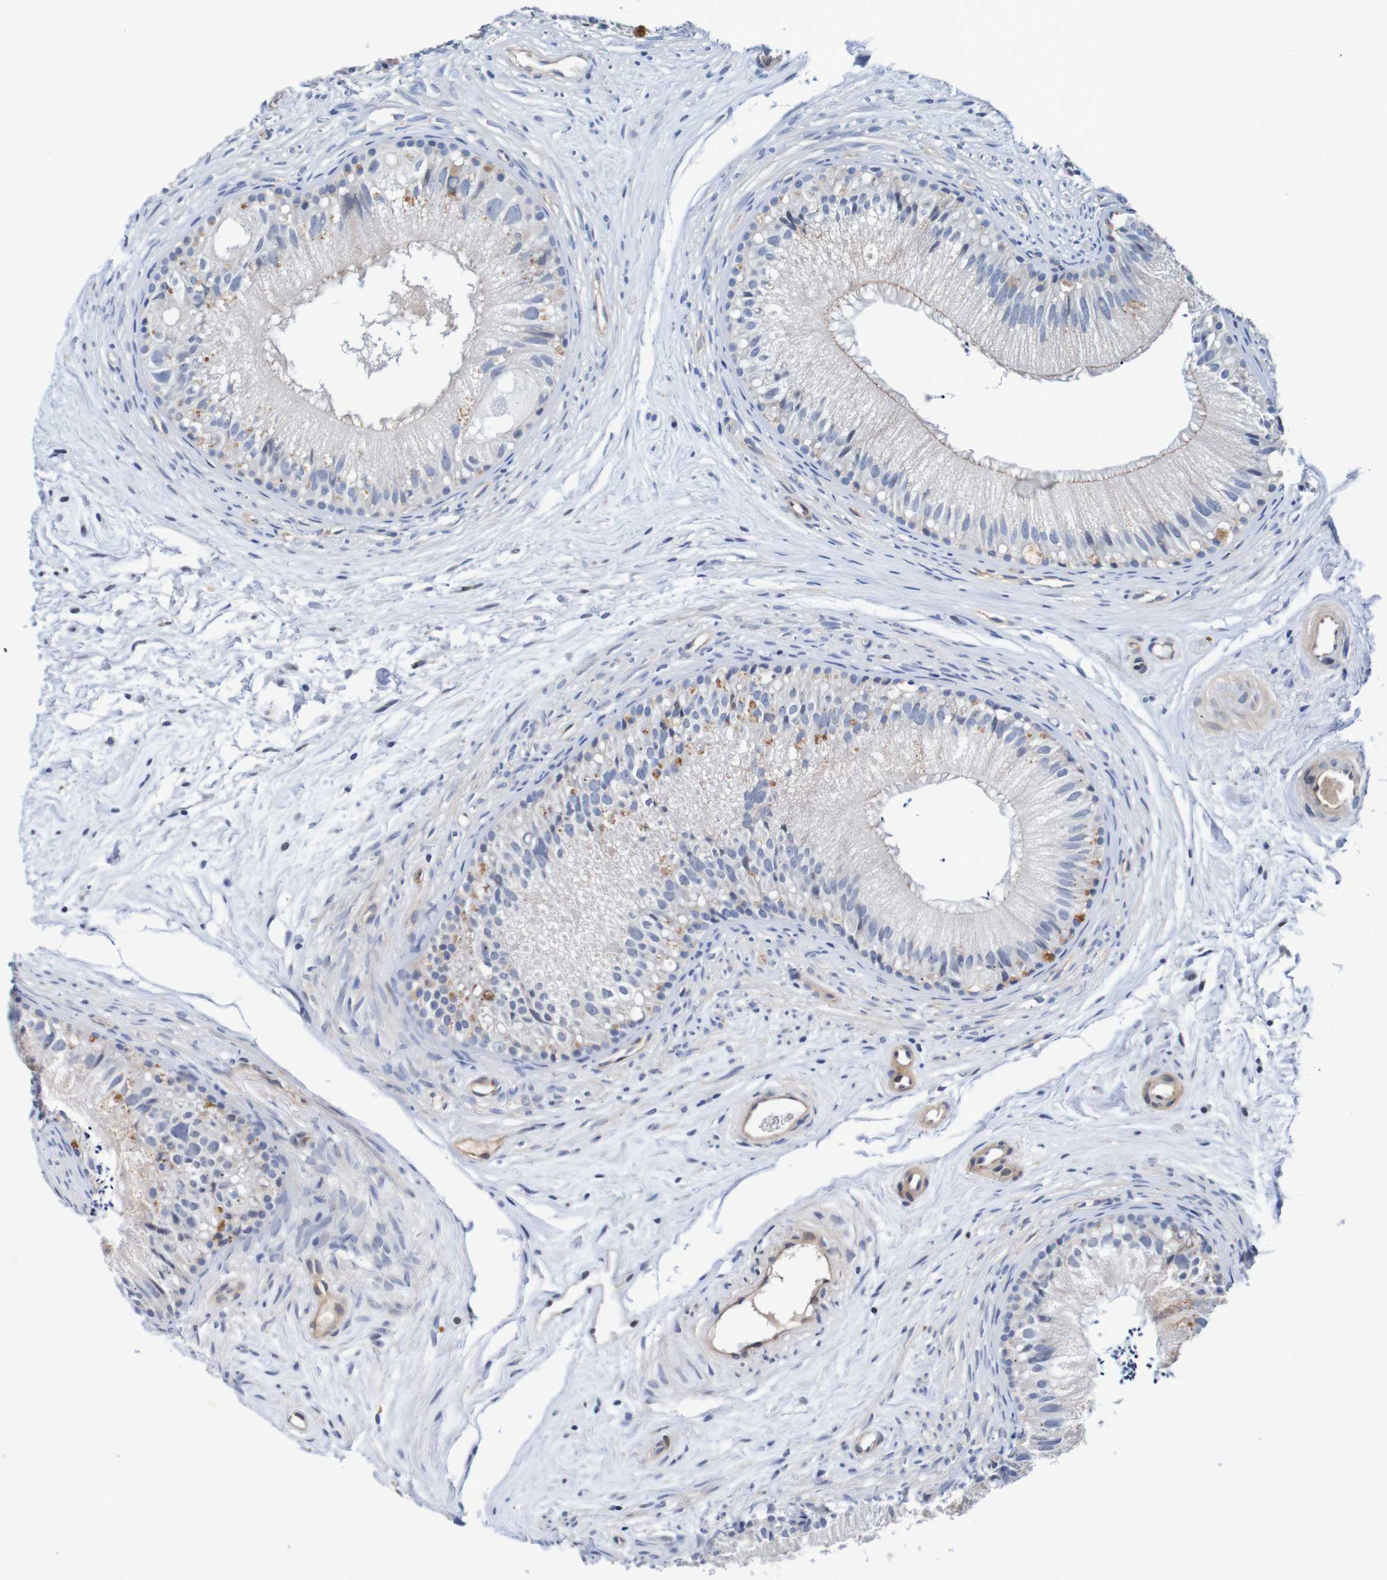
{"staining": {"intensity": "moderate", "quantity": "<25%", "location": "cytoplasmic/membranous"}, "tissue": "epididymis", "cell_type": "Glandular cells", "image_type": "normal", "snomed": [{"axis": "morphology", "description": "Normal tissue, NOS"}, {"axis": "topography", "description": "Epididymis"}], "caption": "DAB immunohistochemical staining of unremarkable epididymis reveals moderate cytoplasmic/membranous protein positivity in about <25% of glandular cells.", "gene": "CPED1", "patient": {"sex": "male", "age": 56}}